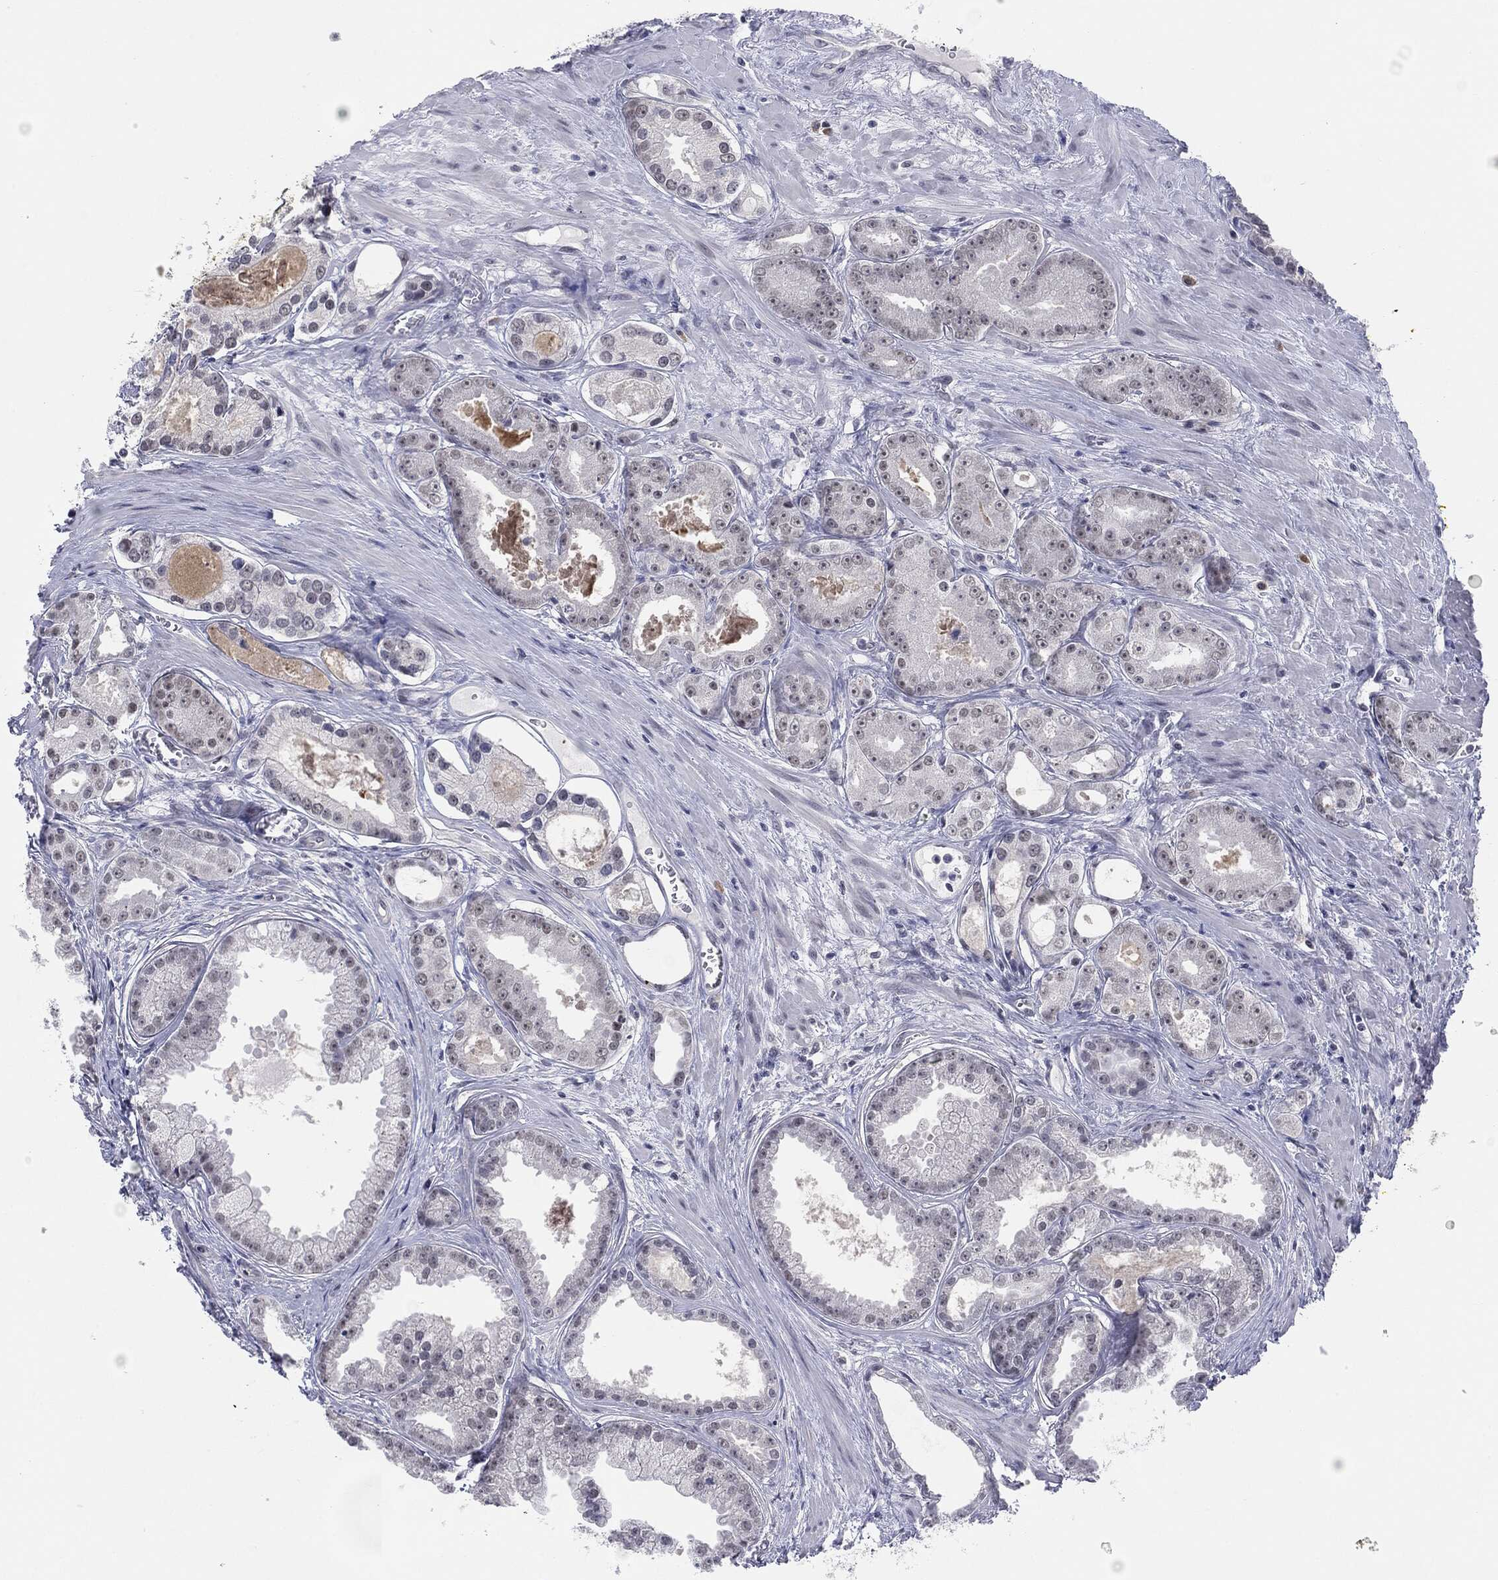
{"staining": {"intensity": "negative", "quantity": "none", "location": "none"}, "tissue": "prostate cancer", "cell_type": "Tumor cells", "image_type": "cancer", "snomed": [{"axis": "morphology", "description": "Adenocarcinoma, NOS"}, {"axis": "topography", "description": "Prostate"}], "caption": "Immunohistochemical staining of adenocarcinoma (prostate) exhibits no significant staining in tumor cells.", "gene": "SLC5A5", "patient": {"sex": "male", "age": 61}}